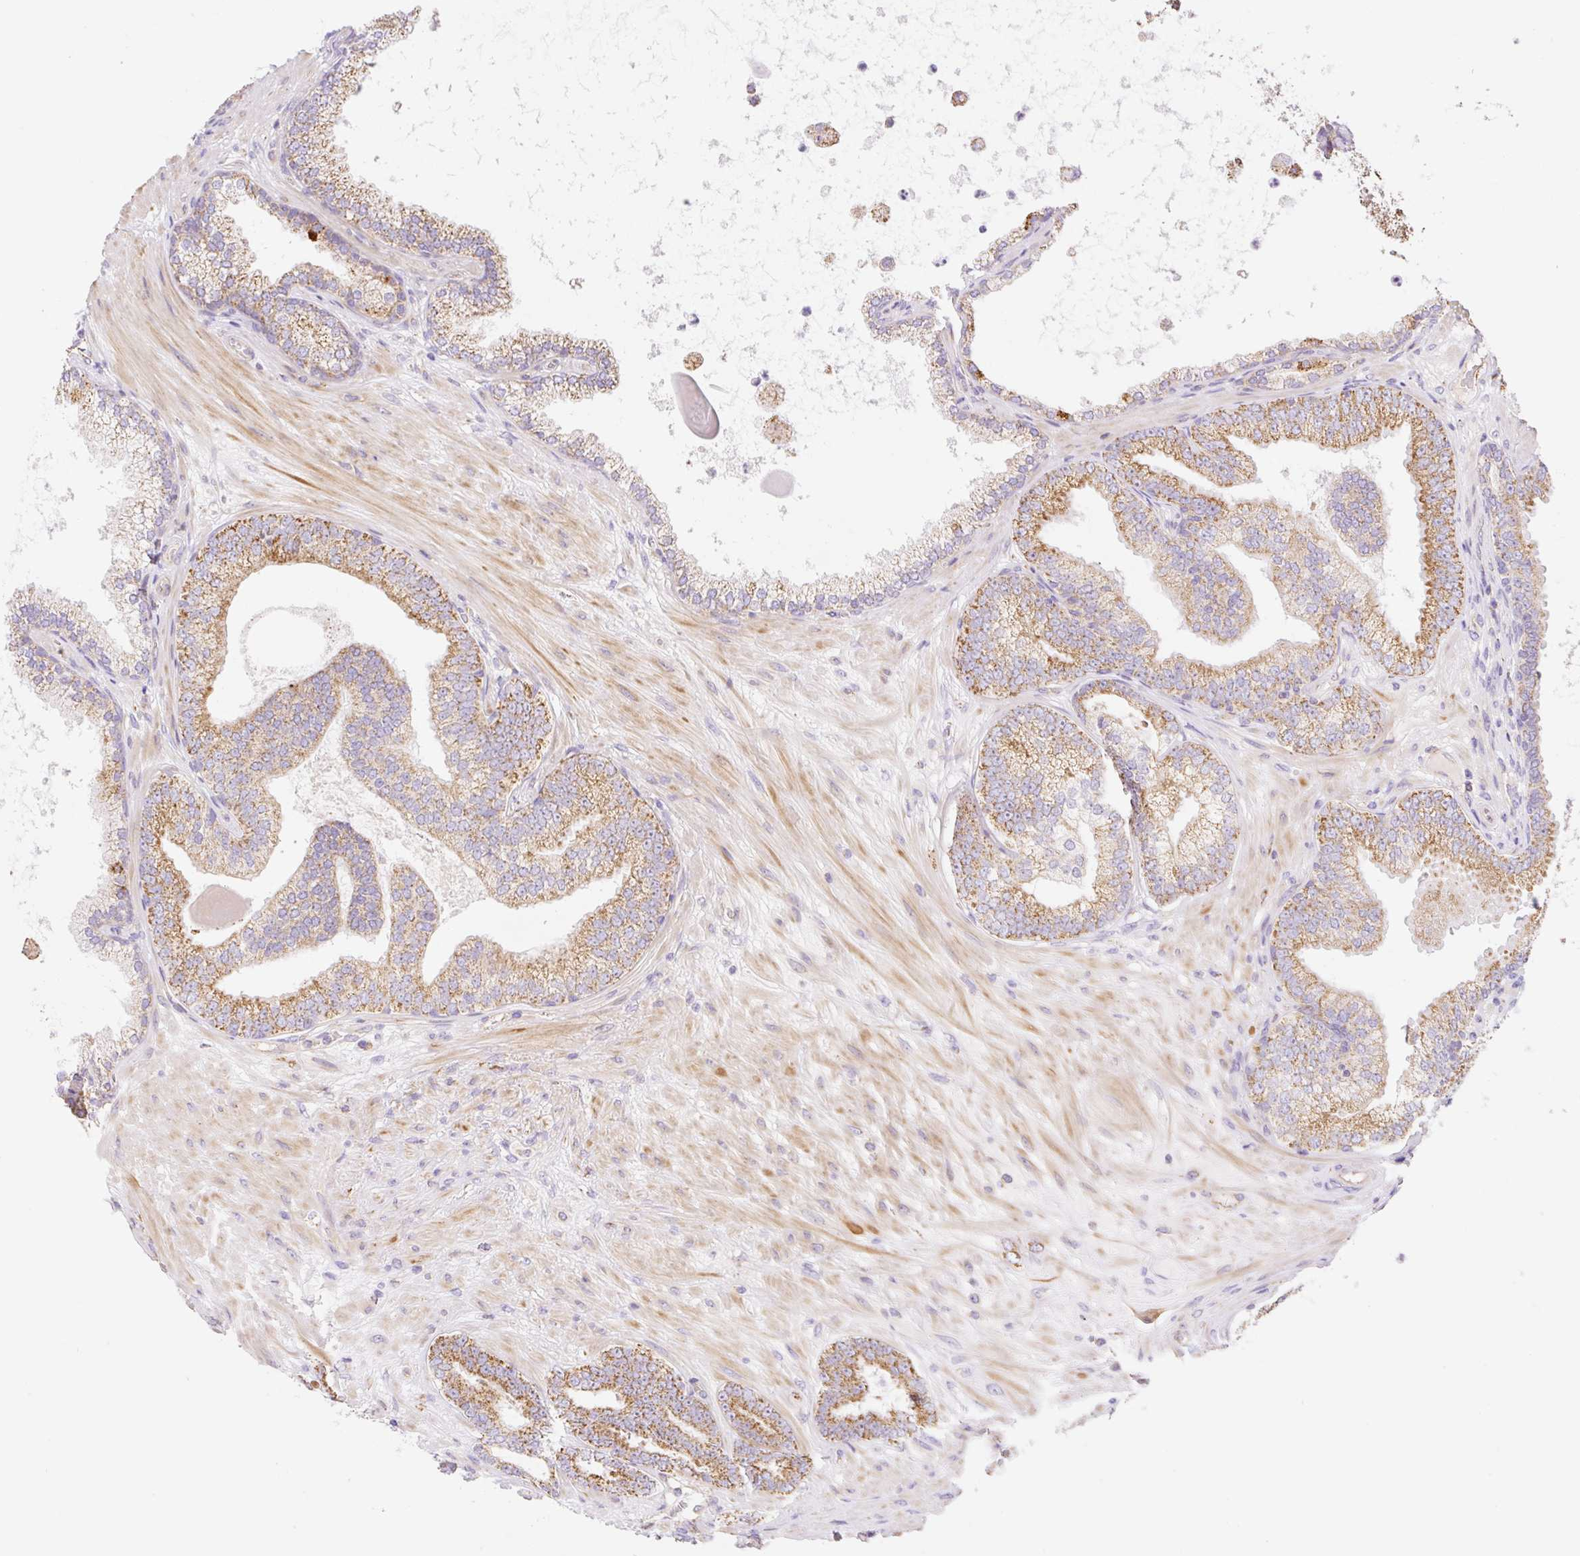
{"staining": {"intensity": "moderate", "quantity": ">75%", "location": "cytoplasmic/membranous"}, "tissue": "prostate cancer", "cell_type": "Tumor cells", "image_type": "cancer", "snomed": [{"axis": "morphology", "description": "Adenocarcinoma, Low grade"}, {"axis": "topography", "description": "Prostate"}], "caption": "Immunohistochemistry image of prostate adenocarcinoma (low-grade) stained for a protein (brown), which exhibits medium levels of moderate cytoplasmic/membranous staining in about >75% of tumor cells.", "gene": "ESAM", "patient": {"sex": "male", "age": 61}}